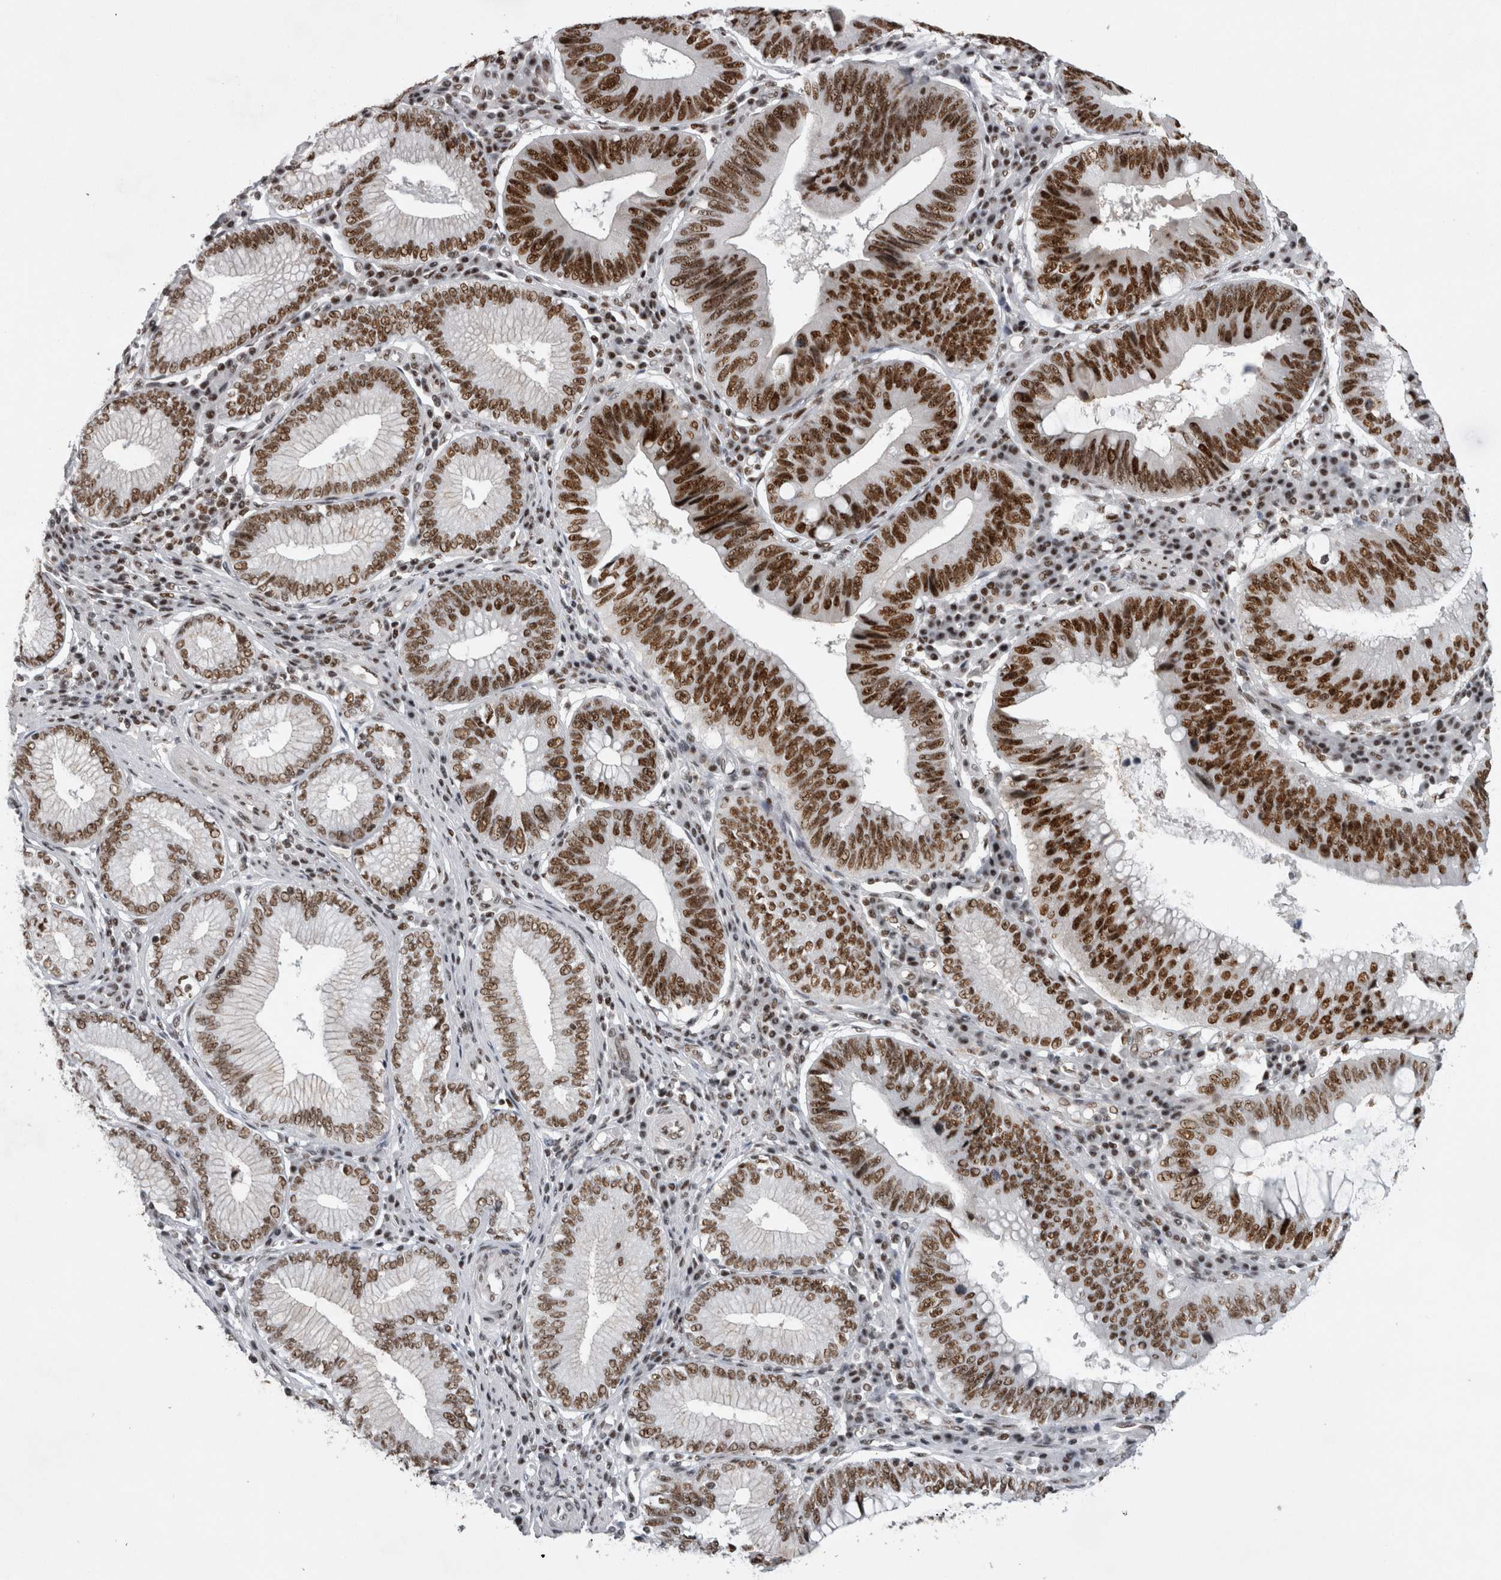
{"staining": {"intensity": "strong", "quantity": ">75%", "location": "nuclear"}, "tissue": "stomach cancer", "cell_type": "Tumor cells", "image_type": "cancer", "snomed": [{"axis": "morphology", "description": "Adenocarcinoma, NOS"}, {"axis": "topography", "description": "Stomach"}], "caption": "Adenocarcinoma (stomach) stained with immunohistochemistry (IHC) demonstrates strong nuclear expression in approximately >75% of tumor cells. Using DAB (brown) and hematoxylin (blue) stains, captured at high magnification using brightfield microscopy.", "gene": "CDK11A", "patient": {"sex": "male", "age": 59}}